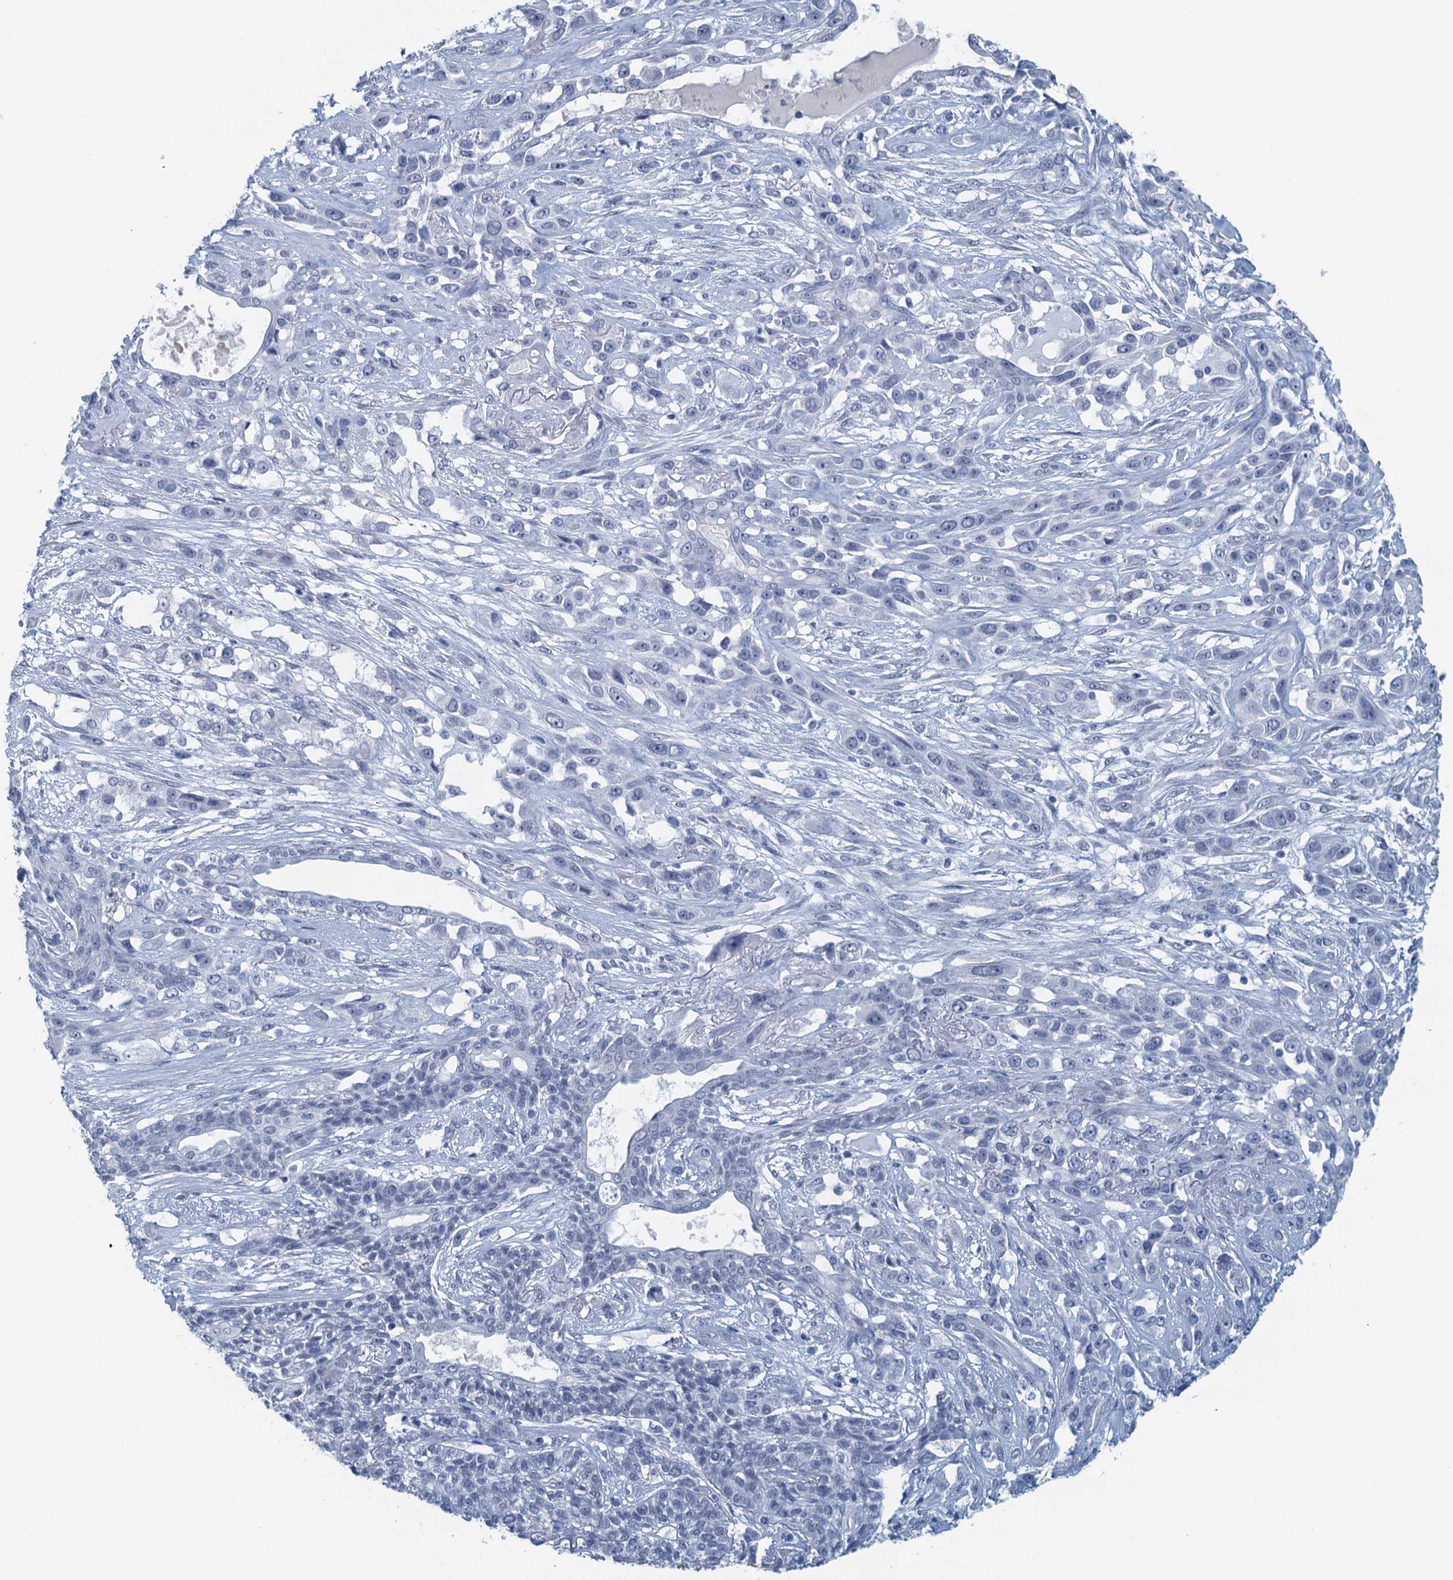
{"staining": {"intensity": "negative", "quantity": "none", "location": "none"}, "tissue": "lung cancer", "cell_type": "Tumor cells", "image_type": "cancer", "snomed": [{"axis": "morphology", "description": "Squamous cell carcinoma, NOS"}, {"axis": "topography", "description": "Lung"}], "caption": "Immunohistochemistry (IHC) photomicrograph of human lung cancer stained for a protein (brown), which demonstrates no positivity in tumor cells.", "gene": "TTLL9", "patient": {"sex": "female", "age": 70}}